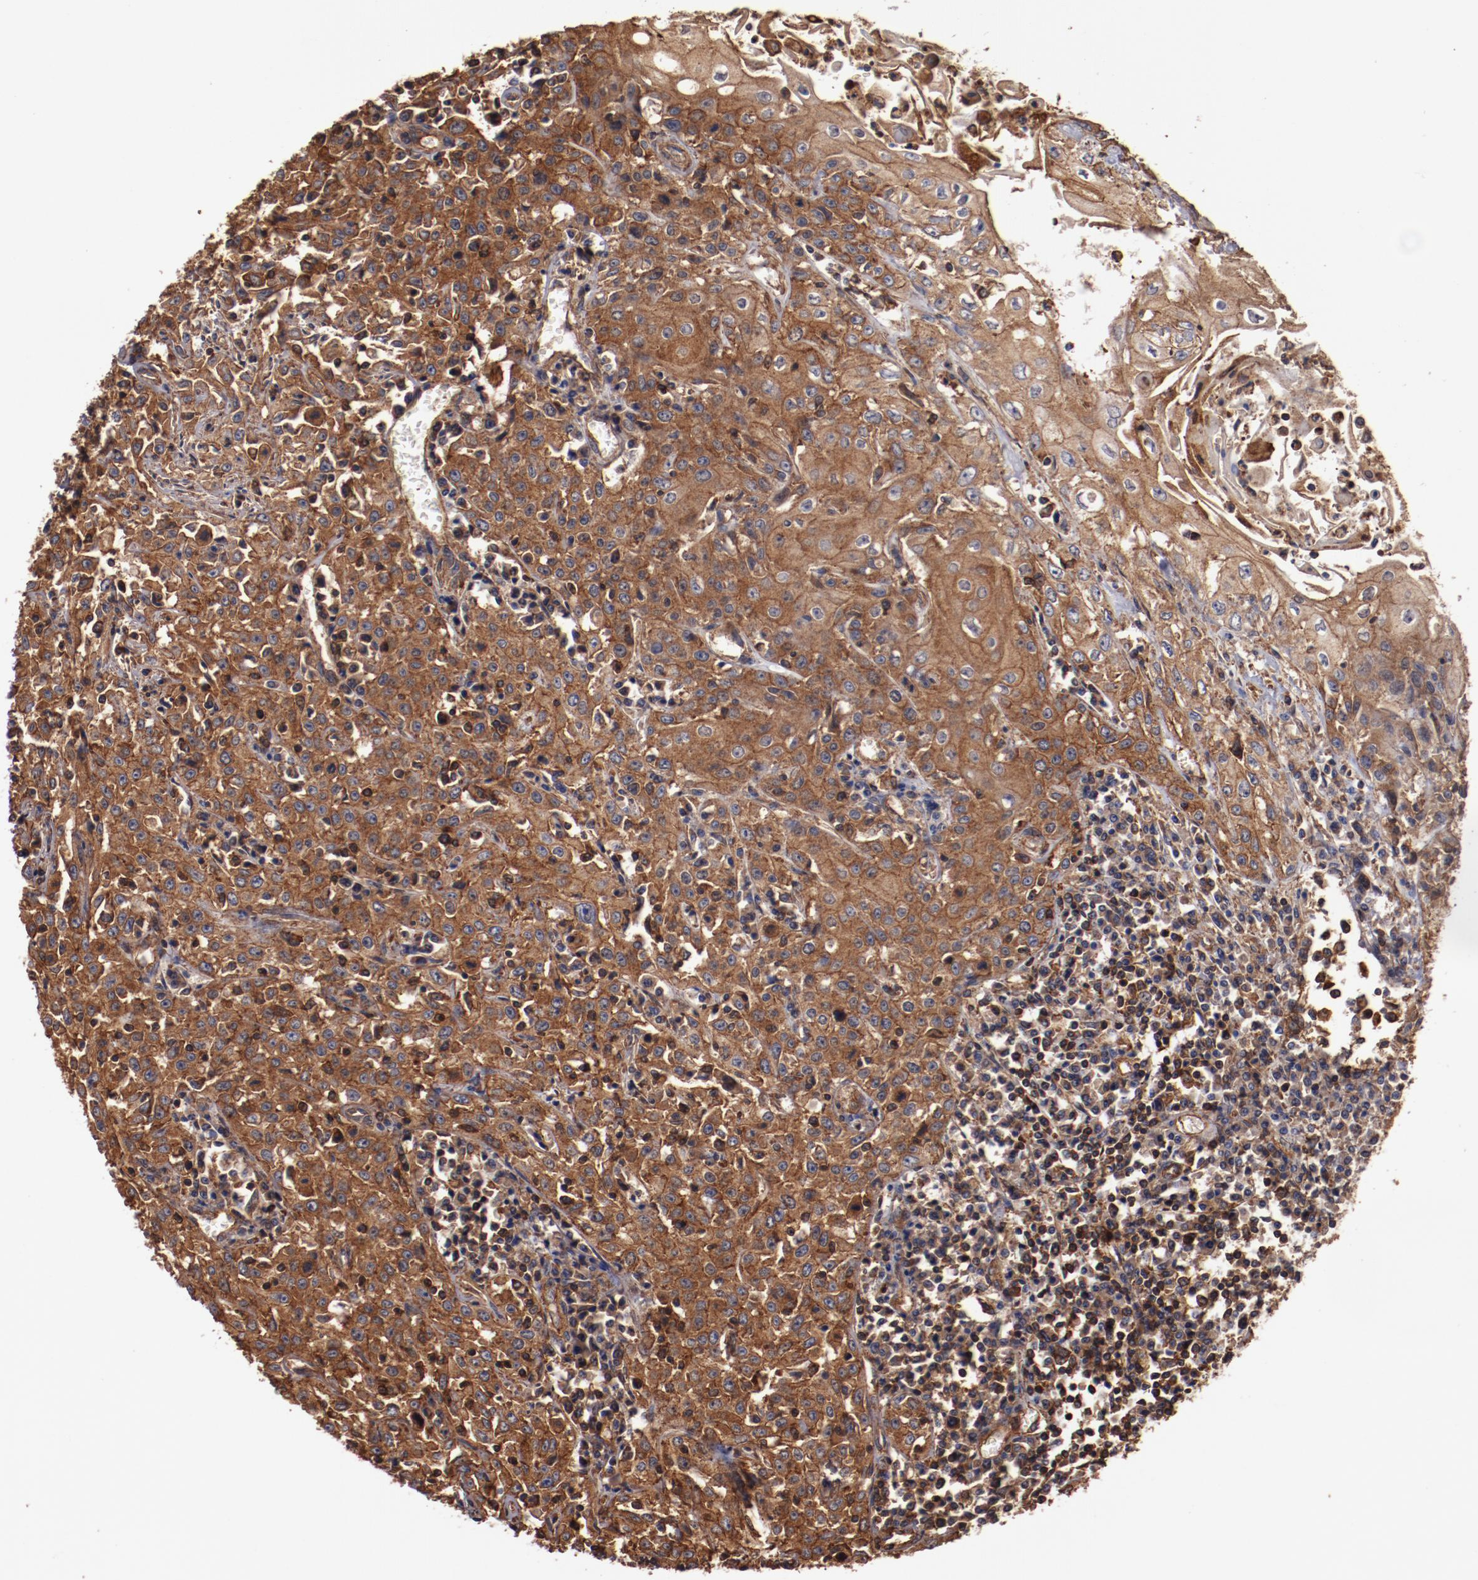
{"staining": {"intensity": "strong", "quantity": ">75%", "location": "cytoplasmic/membranous"}, "tissue": "head and neck cancer", "cell_type": "Tumor cells", "image_type": "cancer", "snomed": [{"axis": "morphology", "description": "Squamous cell carcinoma, NOS"}, {"axis": "topography", "description": "Oral tissue"}, {"axis": "topography", "description": "Head-Neck"}], "caption": "Protein expression analysis of head and neck cancer reveals strong cytoplasmic/membranous positivity in approximately >75% of tumor cells.", "gene": "TMOD3", "patient": {"sex": "female", "age": 76}}